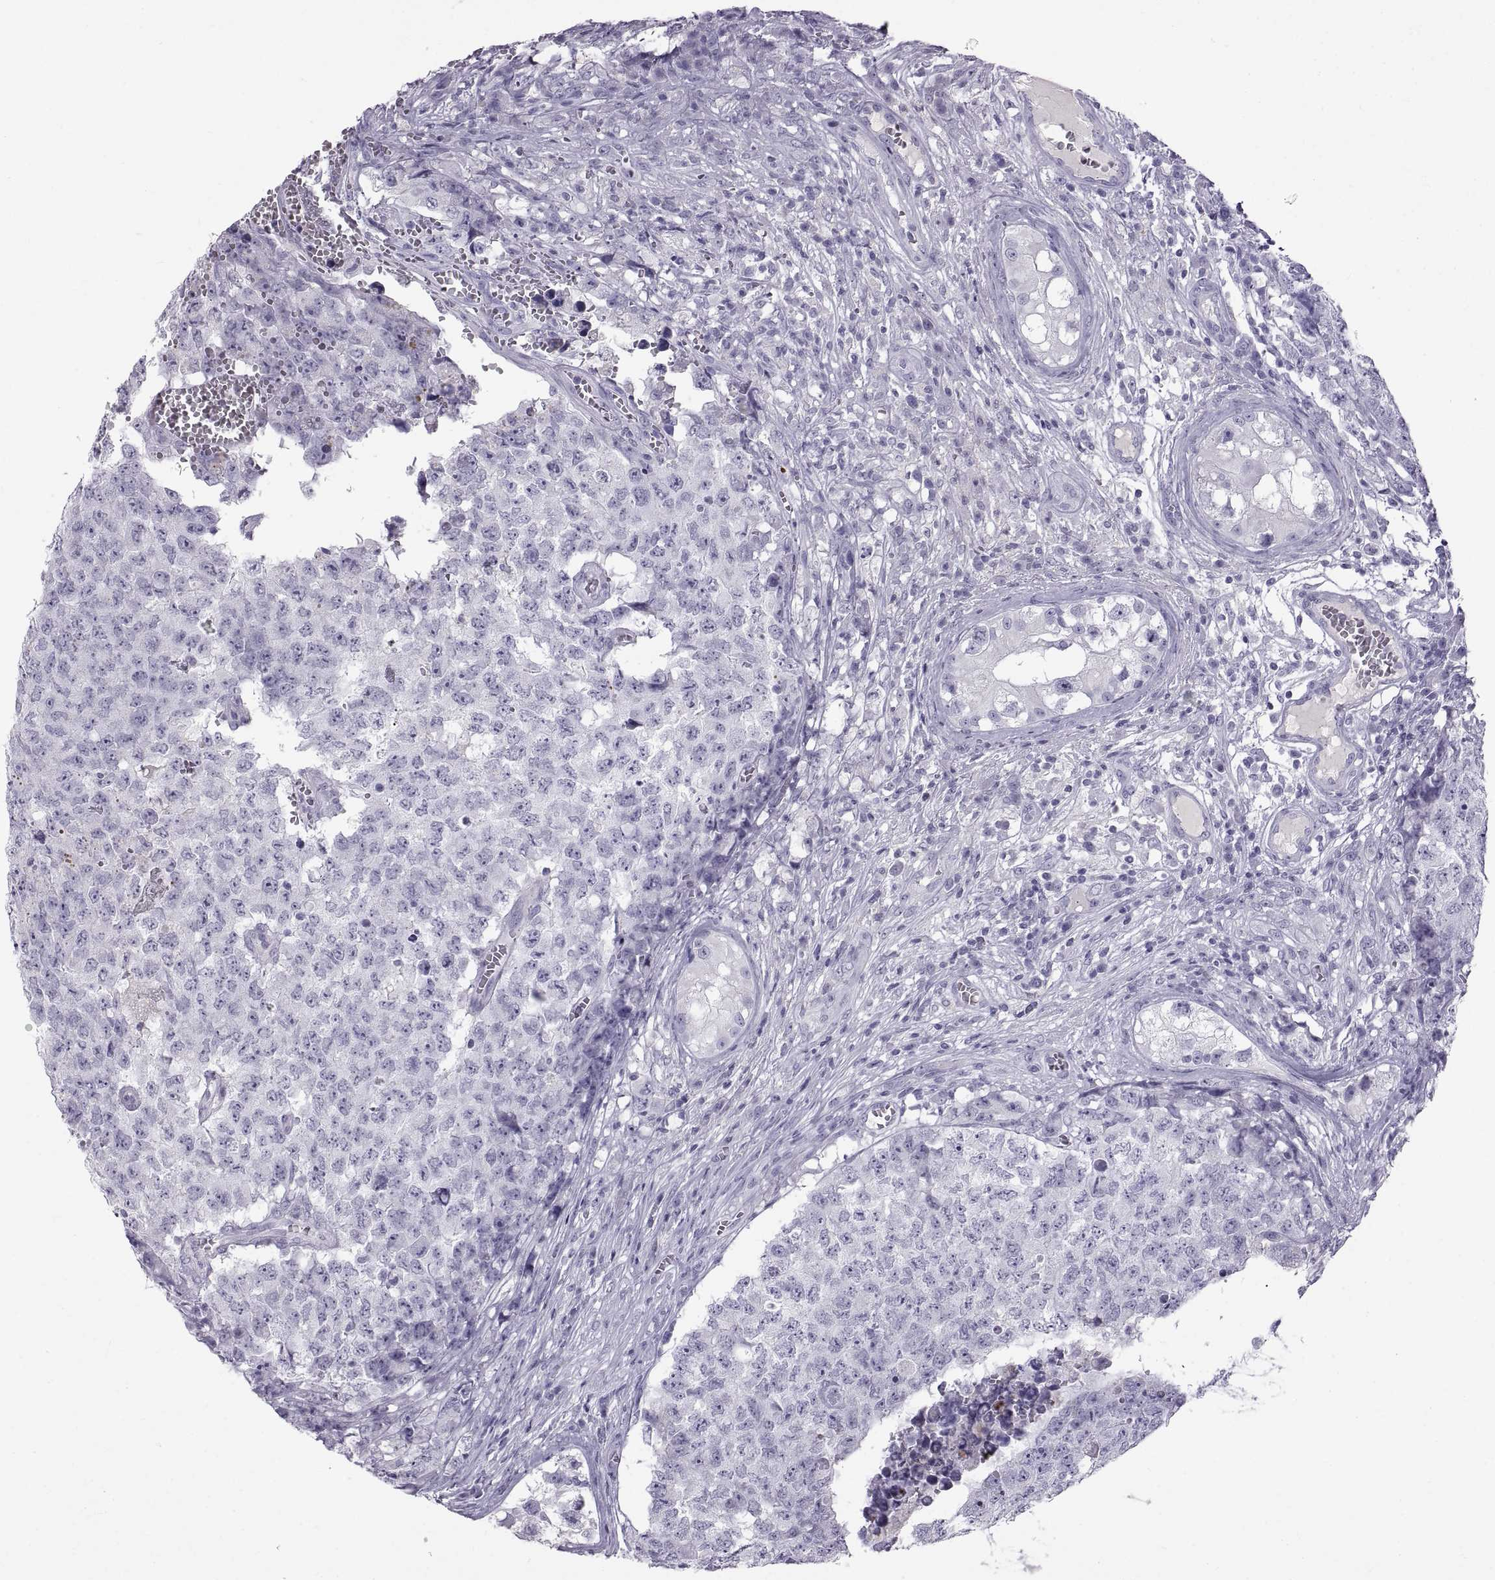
{"staining": {"intensity": "negative", "quantity": "none", "location": "none"}, "tissue": "testis cancer", "cell_type": "Tumor cells", "image_type": "cancer", "snomed": [{"axis": "morphology", "description": "Carcinoma, Embryonal, NOS"}, {"axis": "topography", "description": "Testis"}], "caption": "Protein analysis of testis cancer exhibits no significant positivity in tumor cells.", "gene": "WFDC8", "patient": {"sex": "male", "age": 23}}